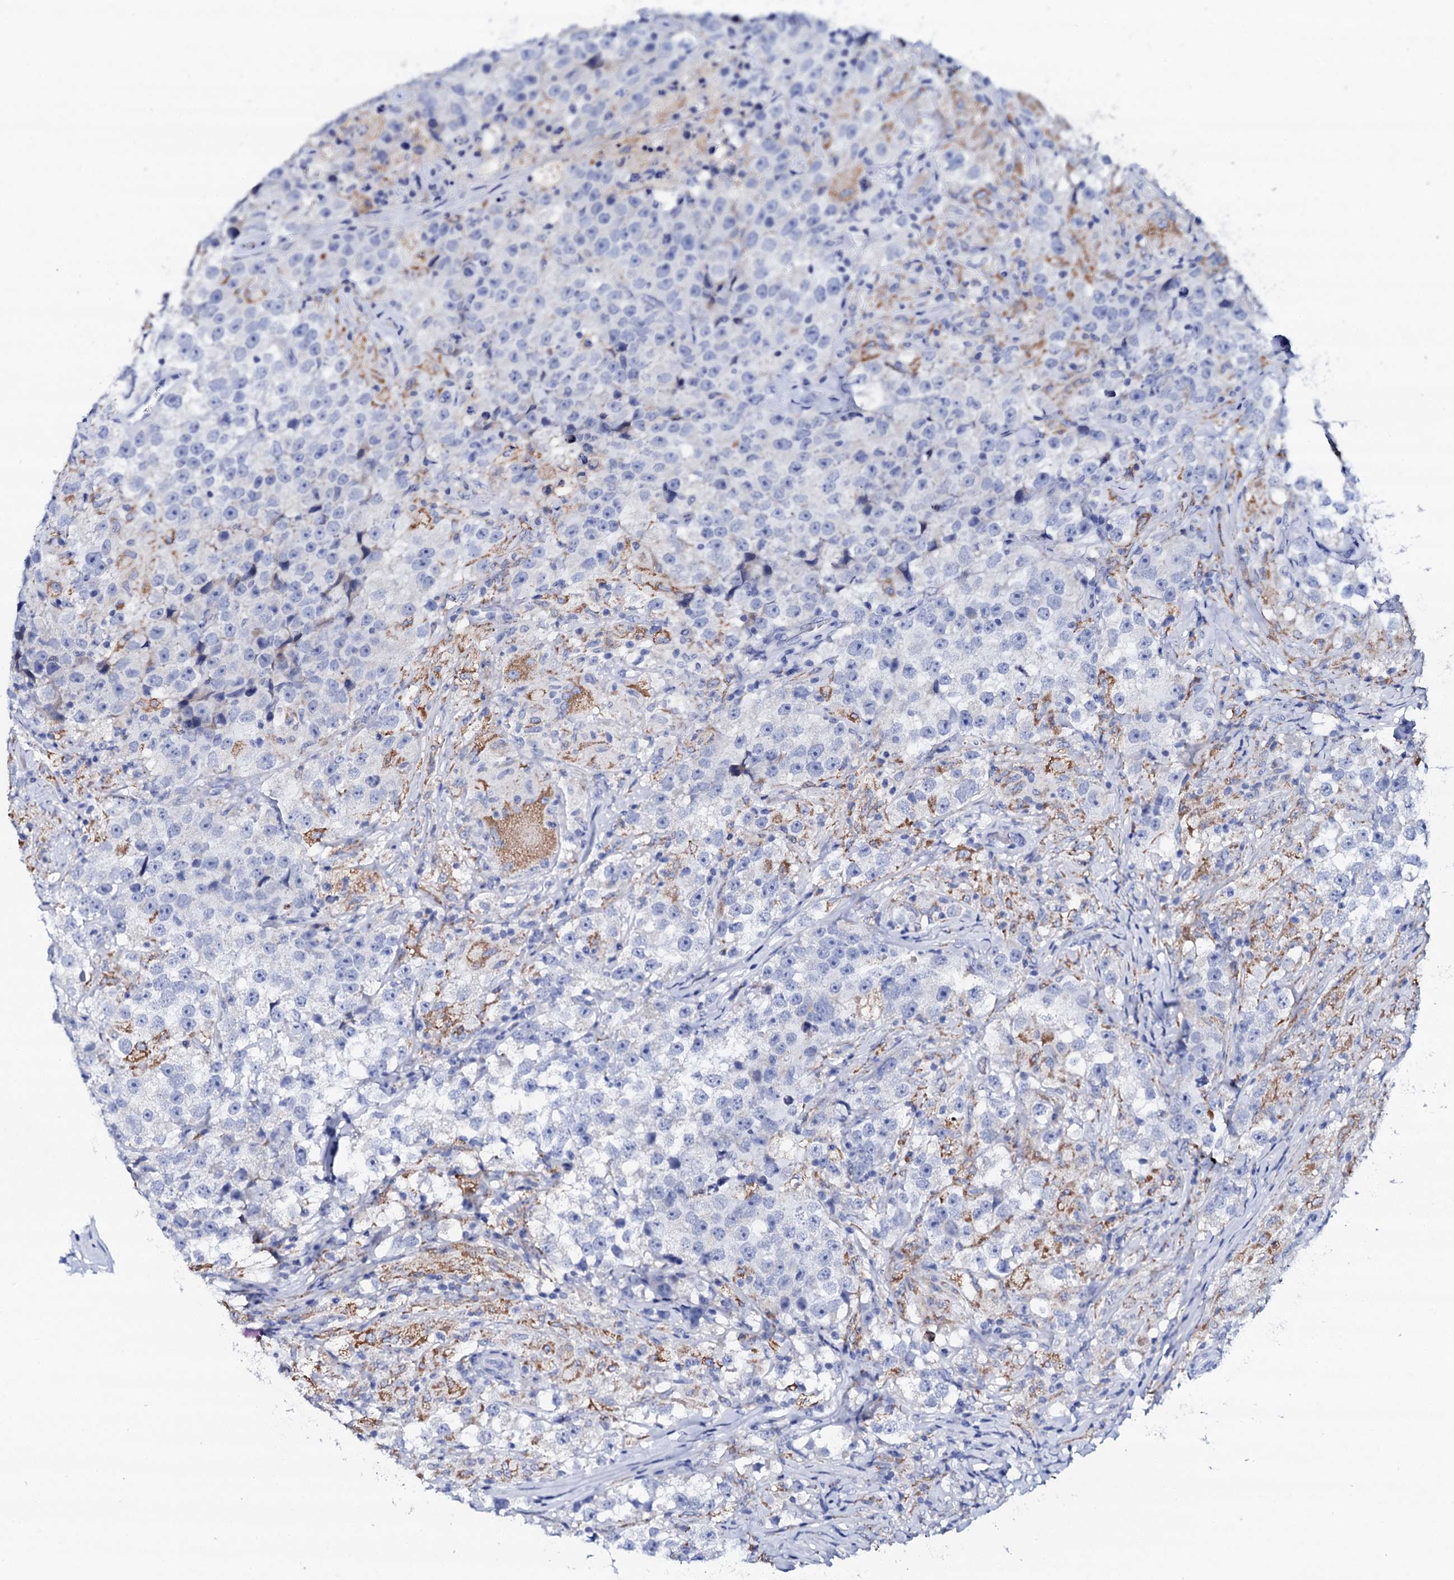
{"staining": {"intensity": "negative", "quantity": "none", "location": "none"}, "tissue": "testis cancer", "cell_type": "Tumor cells", "image_type": "cancer", "snomed": [{"axis": "morphology", "description": "Seminoma, NOS"}, {"axis": "topography", "description": "Testis"}], "caption": "A histopathology image of human testis cancer (seminoma) is negative for staining in tumor cells. (IHC, brightfield microscopy, high magnification).", "gene": "FBXL16", "patient": {"sex": "male", "age": 46}}